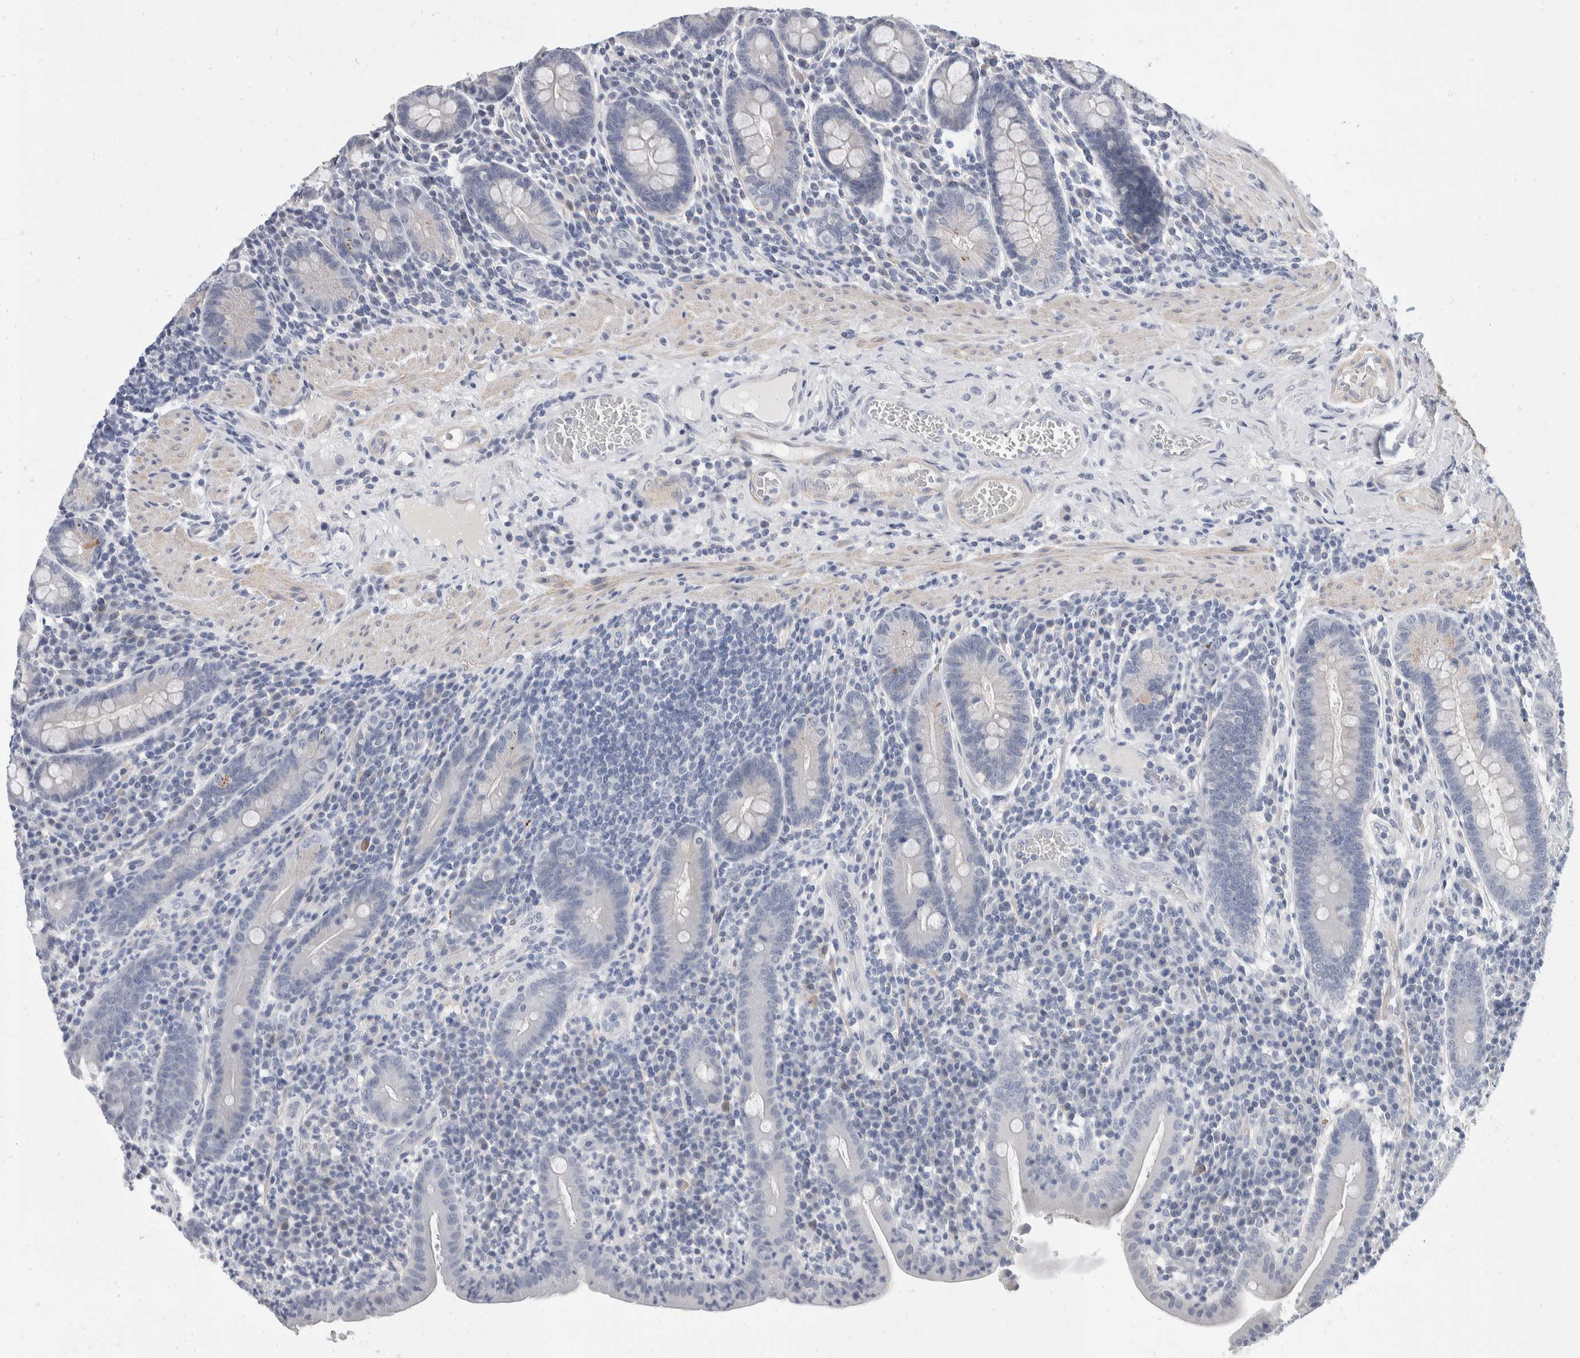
{"staining": {"intensity": "weak", "quantity": "<25%", "location": "cytoplasmic/membranous"}, "tissue": "duodenum", "cell_type": "Glandular cells", "image_type": "normal", "snomed": [{"axis": "morphology", "description": "Normal tissue, NOS"}, {"axis": "morphology", "description": "Adenocarcinoma, NOS"}, {"axis": "topography", "description": "Pancreas"}, {"axis": "topography", "description": "Duodenum"}], "caption": "Image shows no significant protein positivity in glandular cells of benign duodenum. Brightfield microscopy of immunohistochemistry (IHC) stained with DAB (3,3'-diaminobenzidine) (brown) and hematoxylin (blue), captured at high magnification.", "gene": "CATSPERD", "patient": {"sex": "male", "age": 50}}